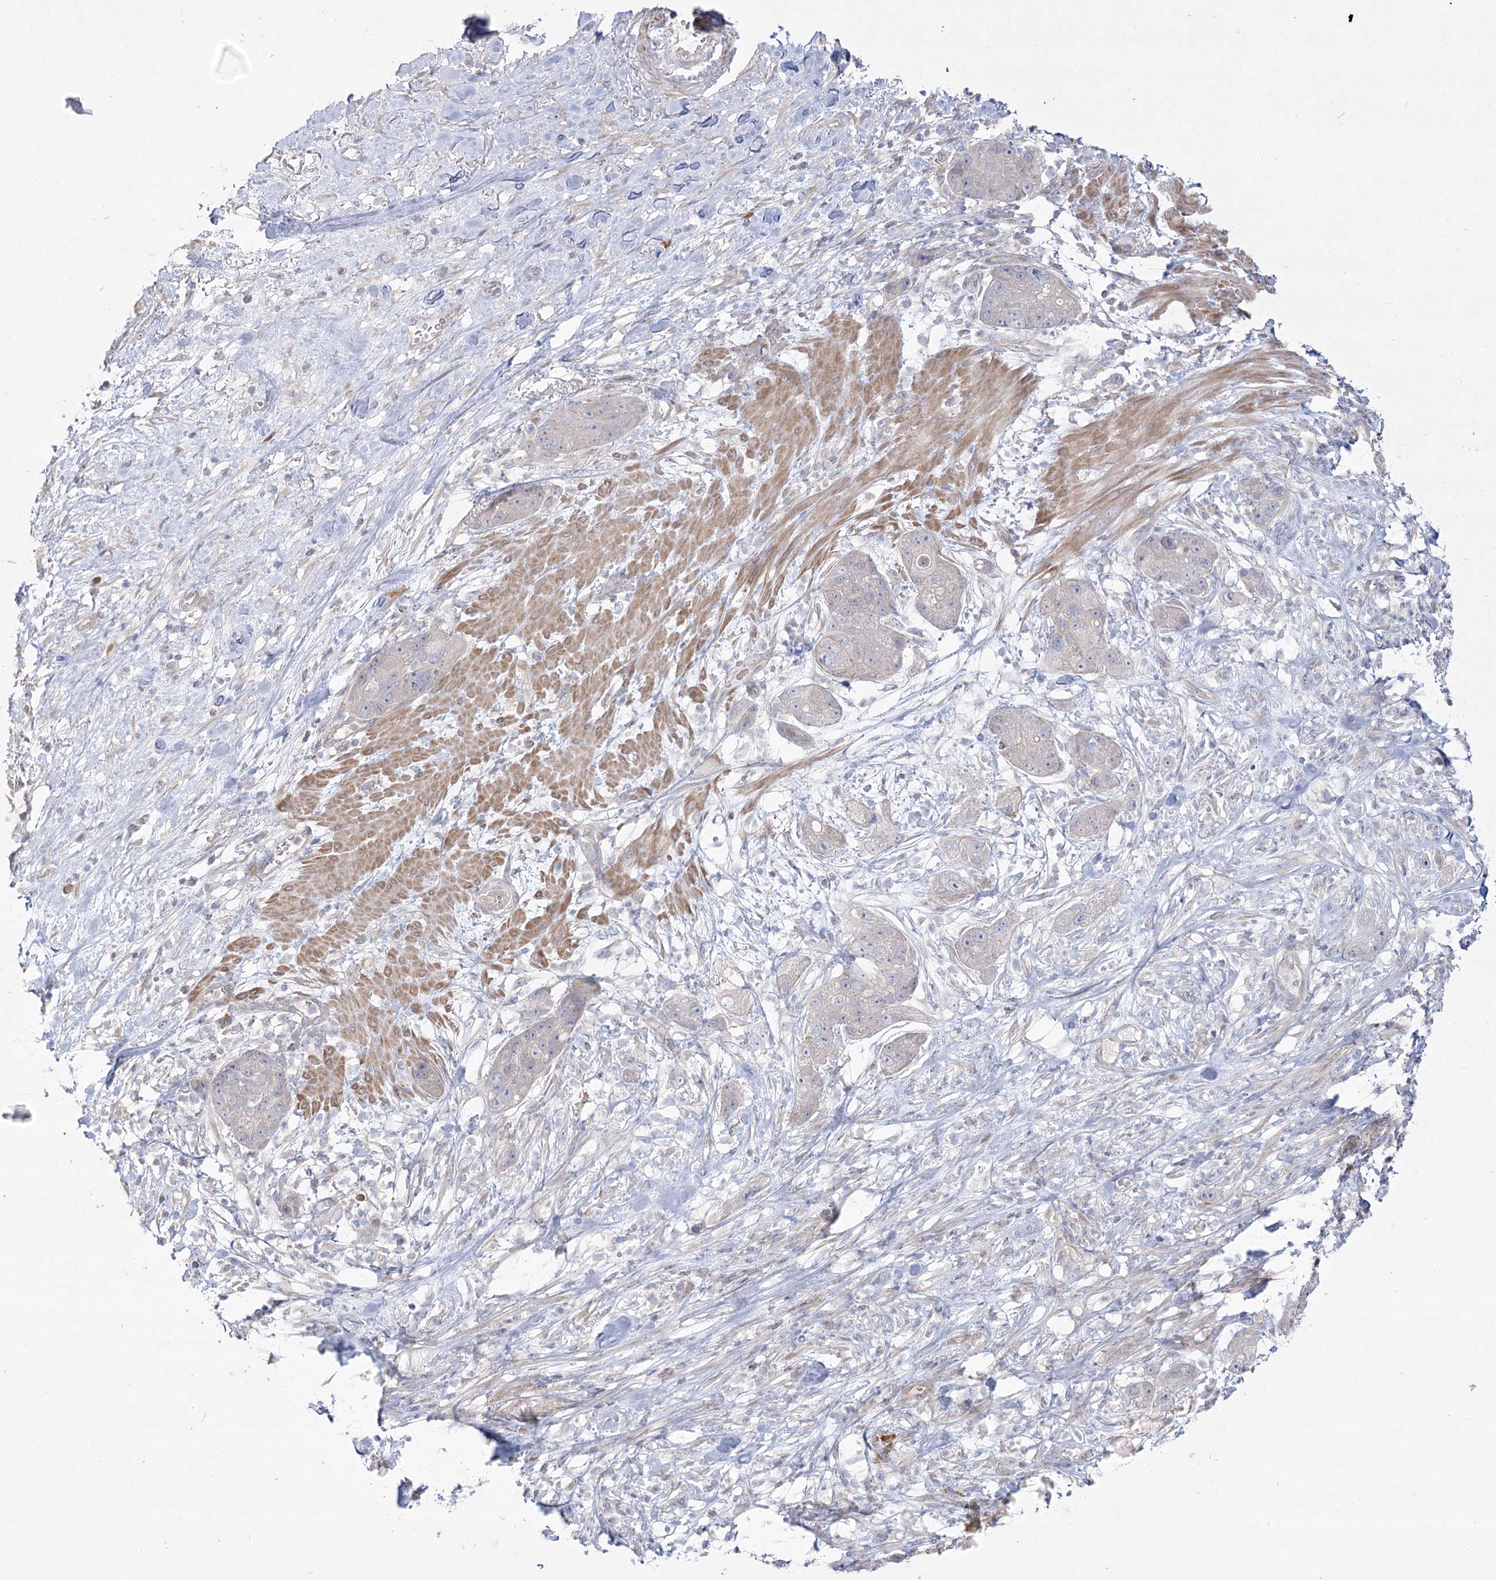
{"staining": {"intensity": "negative", "quantity": "none", "location": "none"}, "tissue": "pancreatic cancer", "cell_type": "Tumor cells", "image_type": "cancer", "snomed": [{"axis": "morphology", "description": "Adenocarcinoma, NOS"}, {"axis": "topography", "description": "Pancreas"}], "caption": "This is an IHC image of pancreatic adenocarcinoma. There is no positivity in tumor cells.", "gene": "CAMTA1", "patient": {"sex": "female", "age": 78}}